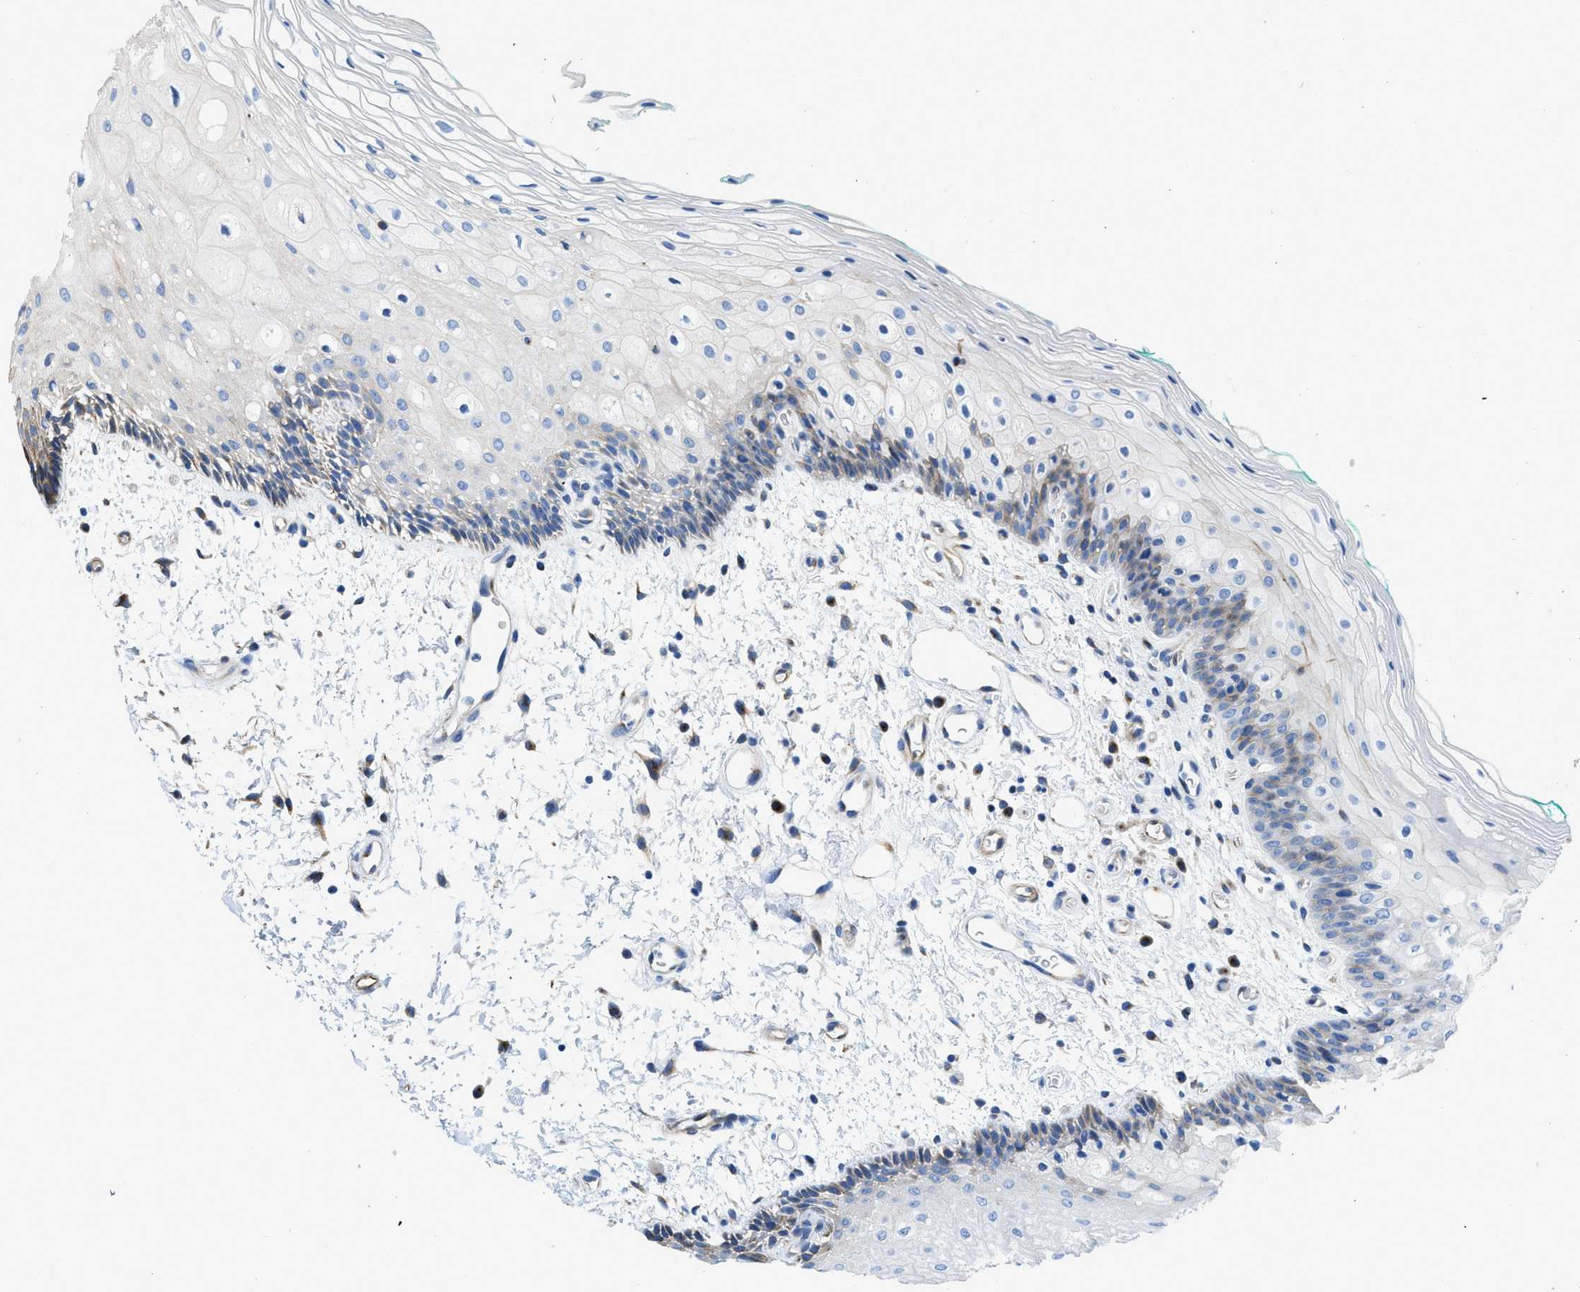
{"staining": {"intensity": "moderate", "quantity": "<25%", "location": "cytoplasmic/membranous"}, "tissue": "oral mucosa", "cell_type": "Squamous epithelial cells", "image_type": "normal", "snomed": [{"axis": "morphology", "description": "Normal tissue, NOS"}, {"axis": "topography", "description": "Skeletal muscle"}, {"axis": "topography", "description": "Oral tissue"}, {"axis": "topography", "description": "Peripheral nerve tissue"}], "caption": "The immunohistochemical stain shows moderate cytoplasmic/membranous positivity in squamous epithelial cells of benign oral mucosa. (Brightfield microscopy of DAB IHC at high magnification).", "gene": "TMEM248", "patient": {"sex": "female", "age": 84}}